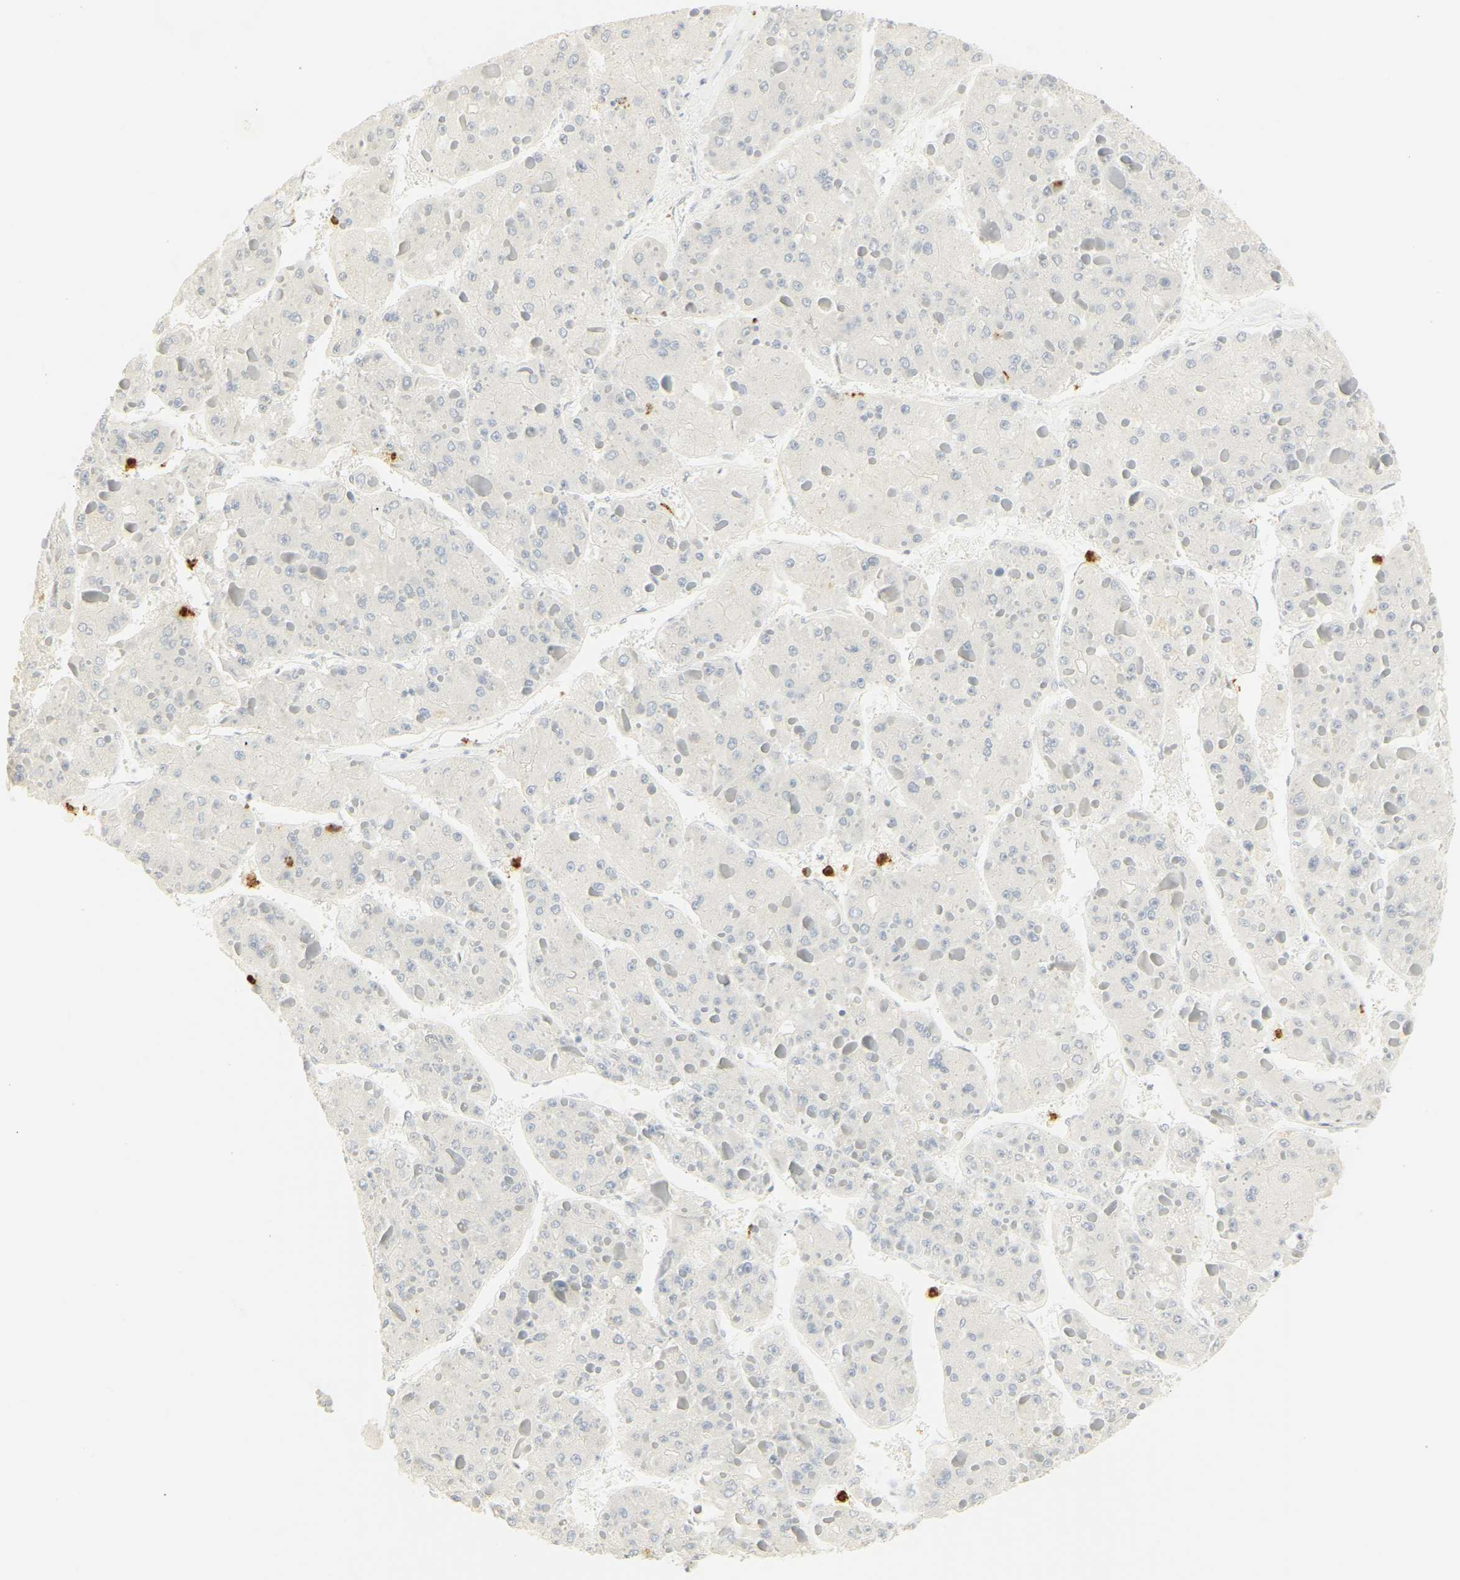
{"staining": {"intensity": "negative", "quantity": "none", "location": "none"}, "tissue": "liver cancer", "cell_type": "Tumor cells", "image_type": "cancer", "snomed": [{"axis": "morphology", "description": "Carcinoma, Hepatocellular, NOS"}, {"axis": "topography", "description": "Liver"}], "caption": "IHC of liver hepatocellular carcinoma exhibits no positivity in tumor cells.", "gene": "MPO", "patient": {"sex": "female", "age": 73}}